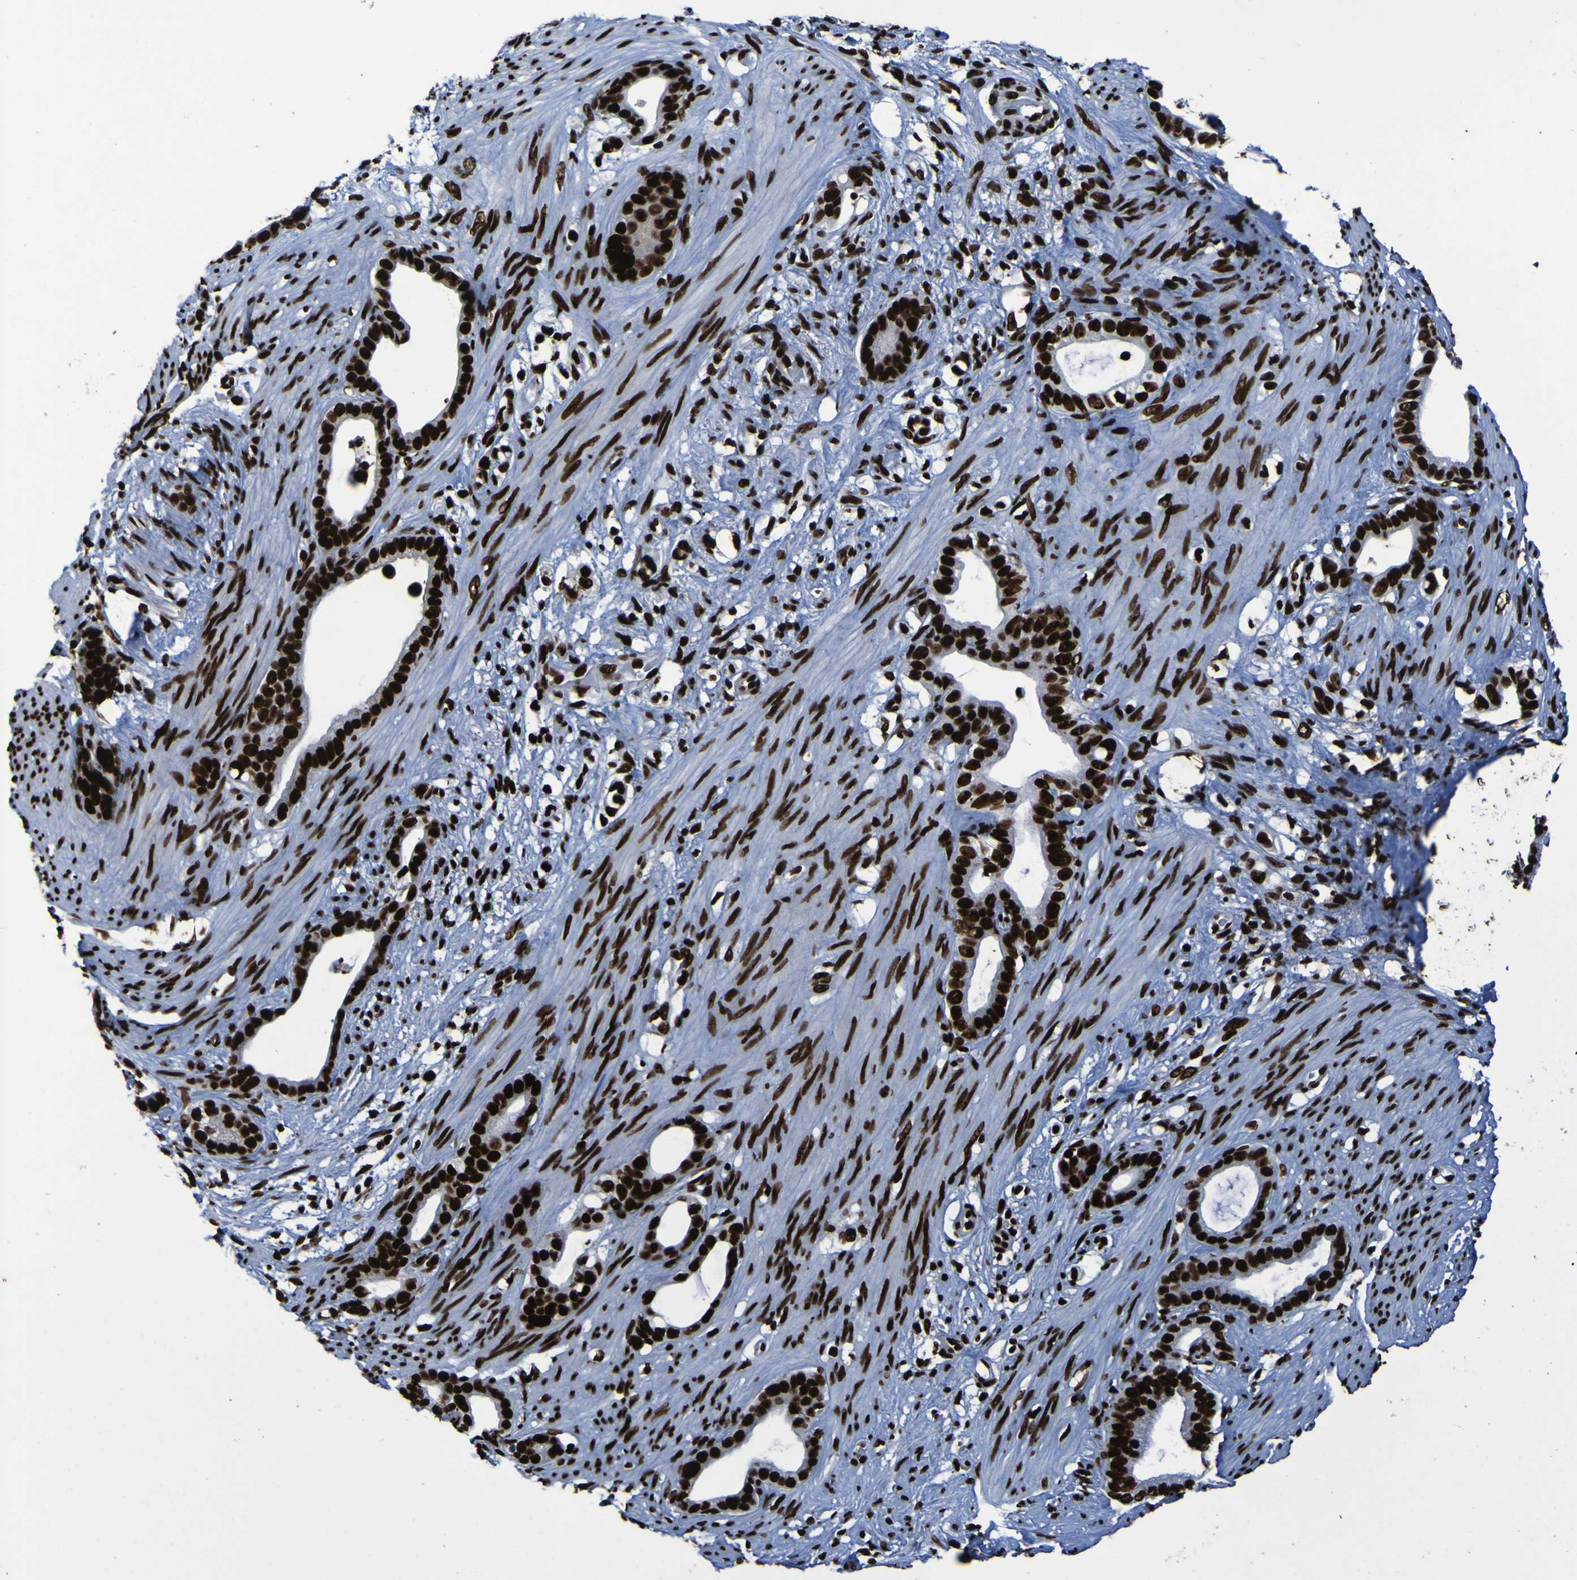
{"staining": {"intensity": "strong", "quantity": ">75%", "location": "nuclear"}, "tissue": "stomach cancer", "cell_type": "Tumor cells", "image_type": "cancer", "snomed": [{"axis": "morphology", "description": "Adenocarcinoma, NOS"}, {"axis": "topography", "description": "Stomach"}], "caption": "Immunohistochemical staining of stomach cancer (adenocarcinoma) reveals high levels of strong nuclear protein expression in about >75% of tumor cells. (brown staining indicates protein expression, while blue staining denotes nuclei).", "gene": "NPM1", "patient": {"sex": "female", "age": 75}}